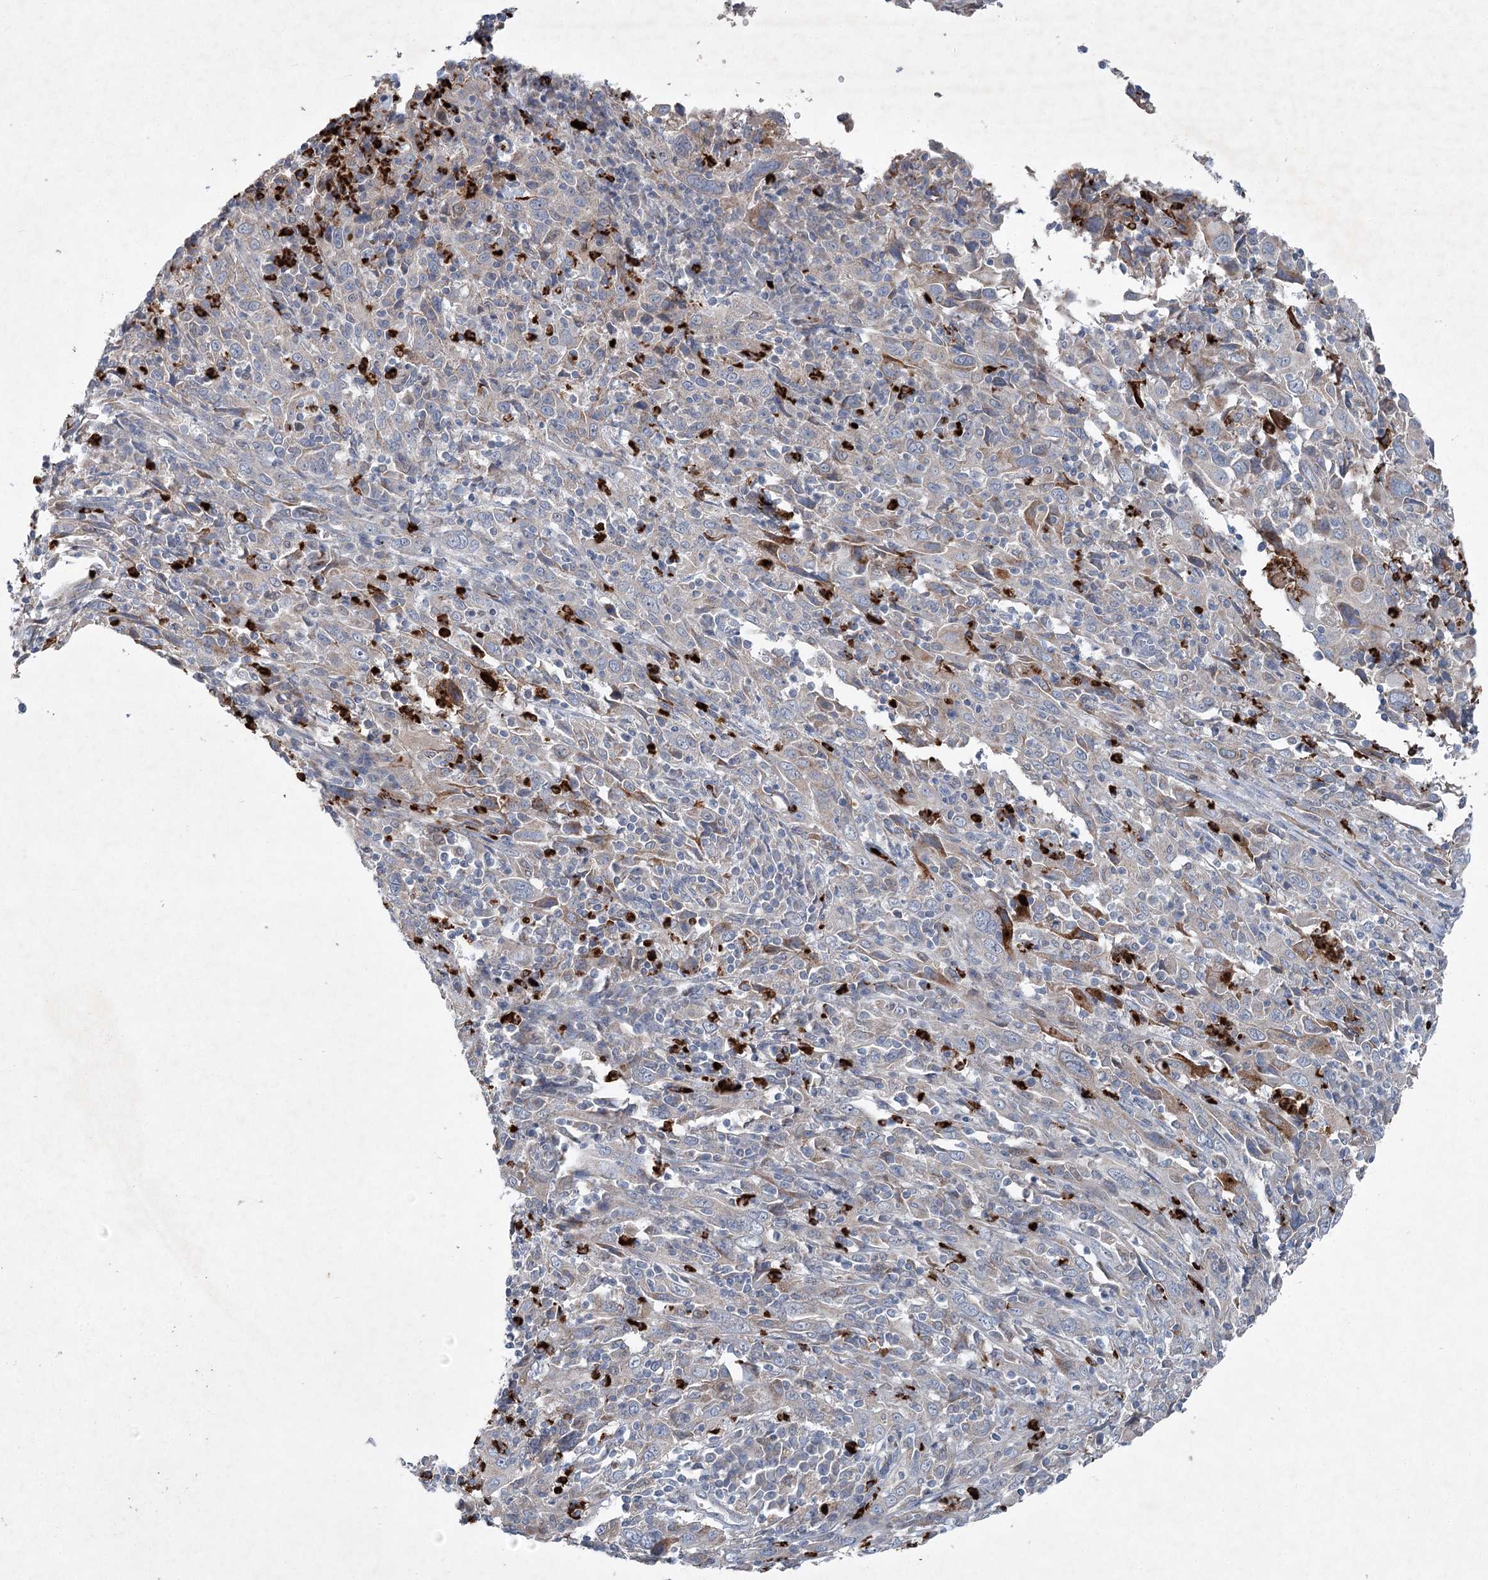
{"staining": {"intensity": "negative", "quantity": "none", "location": "none"}, "tissue": "cervical cancer", "cell_type": "Tumor cells", "image_type": "cancer", "snomed": [{"axis": "morphology", "description": "Squamous cell carcinoma, NOS"}, {"axis": "topography", "description": "Cervix"}], "caption": "Image shows no significant protein staining in tumor cells of cervical cancer (squamous cell carcinoma). (Immunohistochemistry (ihc), brightfield microscopy, high magnification).", "gene": "PLA2G12A", "patient": {"sex": "female", "age": 46}}